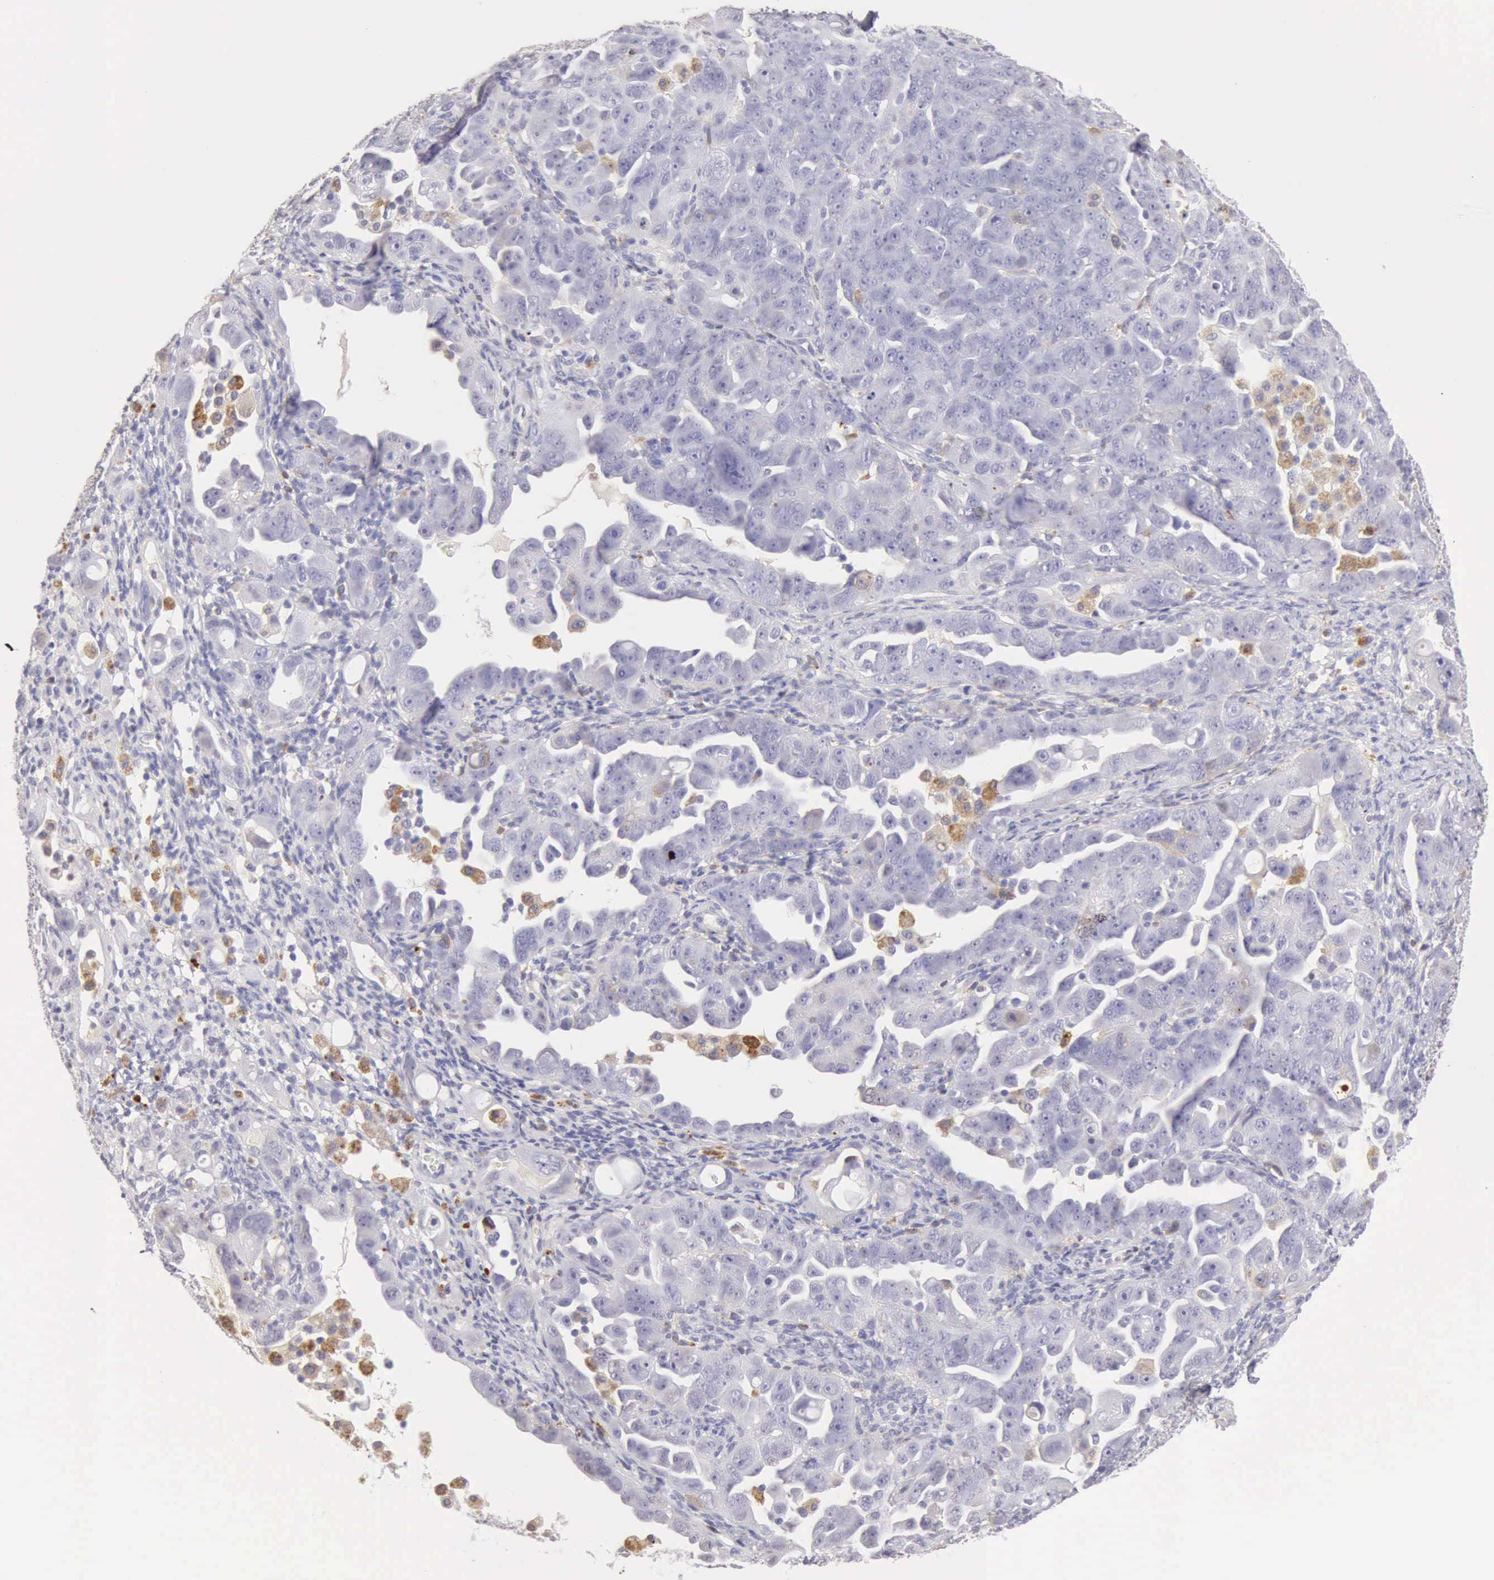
{"staining": {"intensity": "weak", "quantity": "<25%", "location": "cytoplasmic/membranous"}, "tissue": "ovarian cancer", "cell_type": "Tumor cells", "image_type": "cancer", "snomed": [{"axis": "morphology", "description": "Cystadenocarcinoma, serous, NOS"}, {"axis": "topography", "description": "Ovary"}], "caption": "Immunohistochemistry image of neoplastic tissue: serous cystadenocarcinoma (ovarian) stained with DAB (3,3'-diaminobenzidine) reveals no significant protein positivity in tumor cells.", "gene": "RNASE1", "patient": {"sex": "female", "age": 66}}